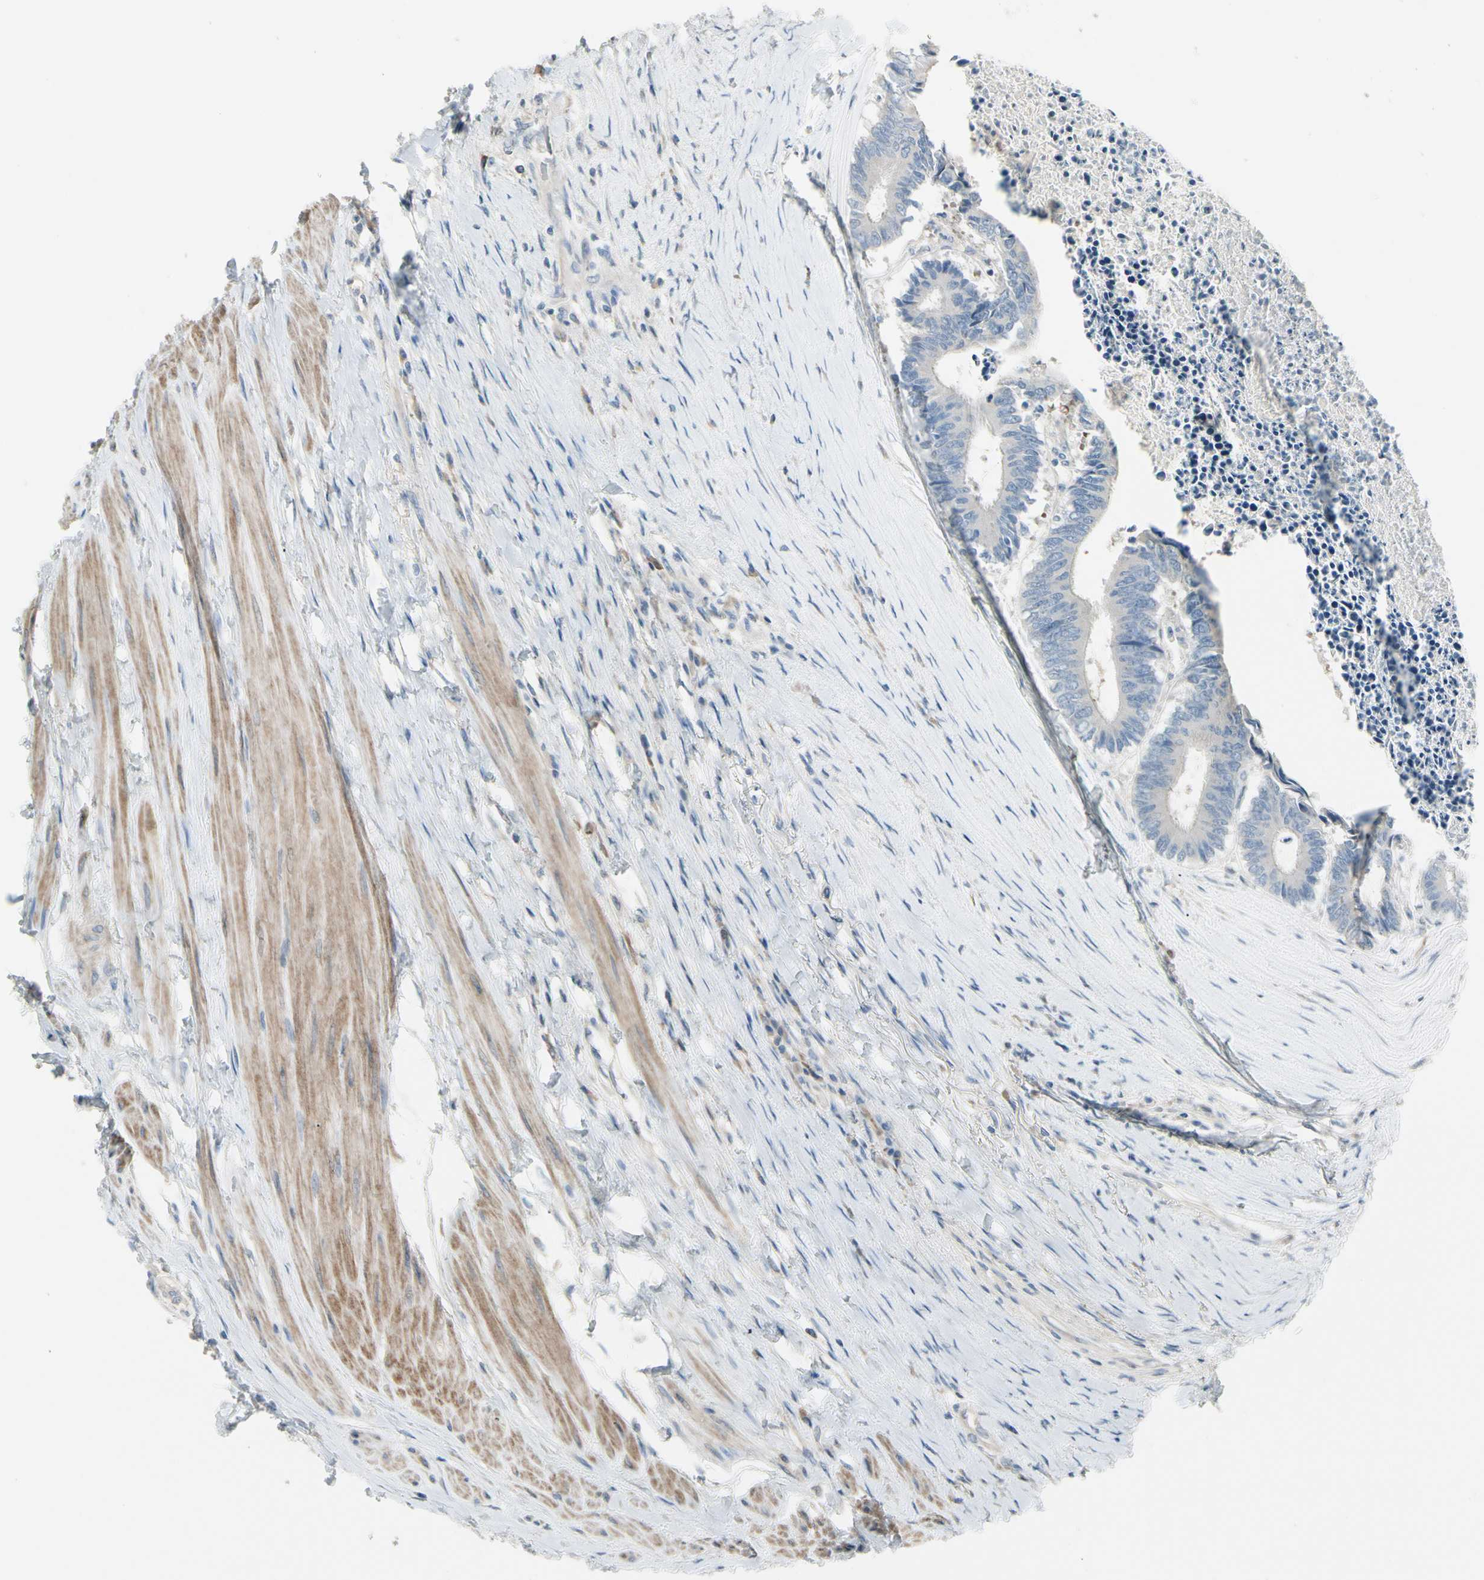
{"staining": {"intensity": "negative", "quantity": "none", "location": "none"}, "tissue": "colorectal cancer", "cell_type": "Tumor cells", "image_type": "cancer", "snomed": [{"axis": "morphology", "description": "Adenocarcinoma, NOS"}, {"axis": "topography", "description": "Rectum"}], "caption": "Immunohistochemistry (IHC) of colorectal cancer shows no positivity in tumor cells.", "gene": "CYP2E1", "patient": {"sex": "male", "age": 63}}